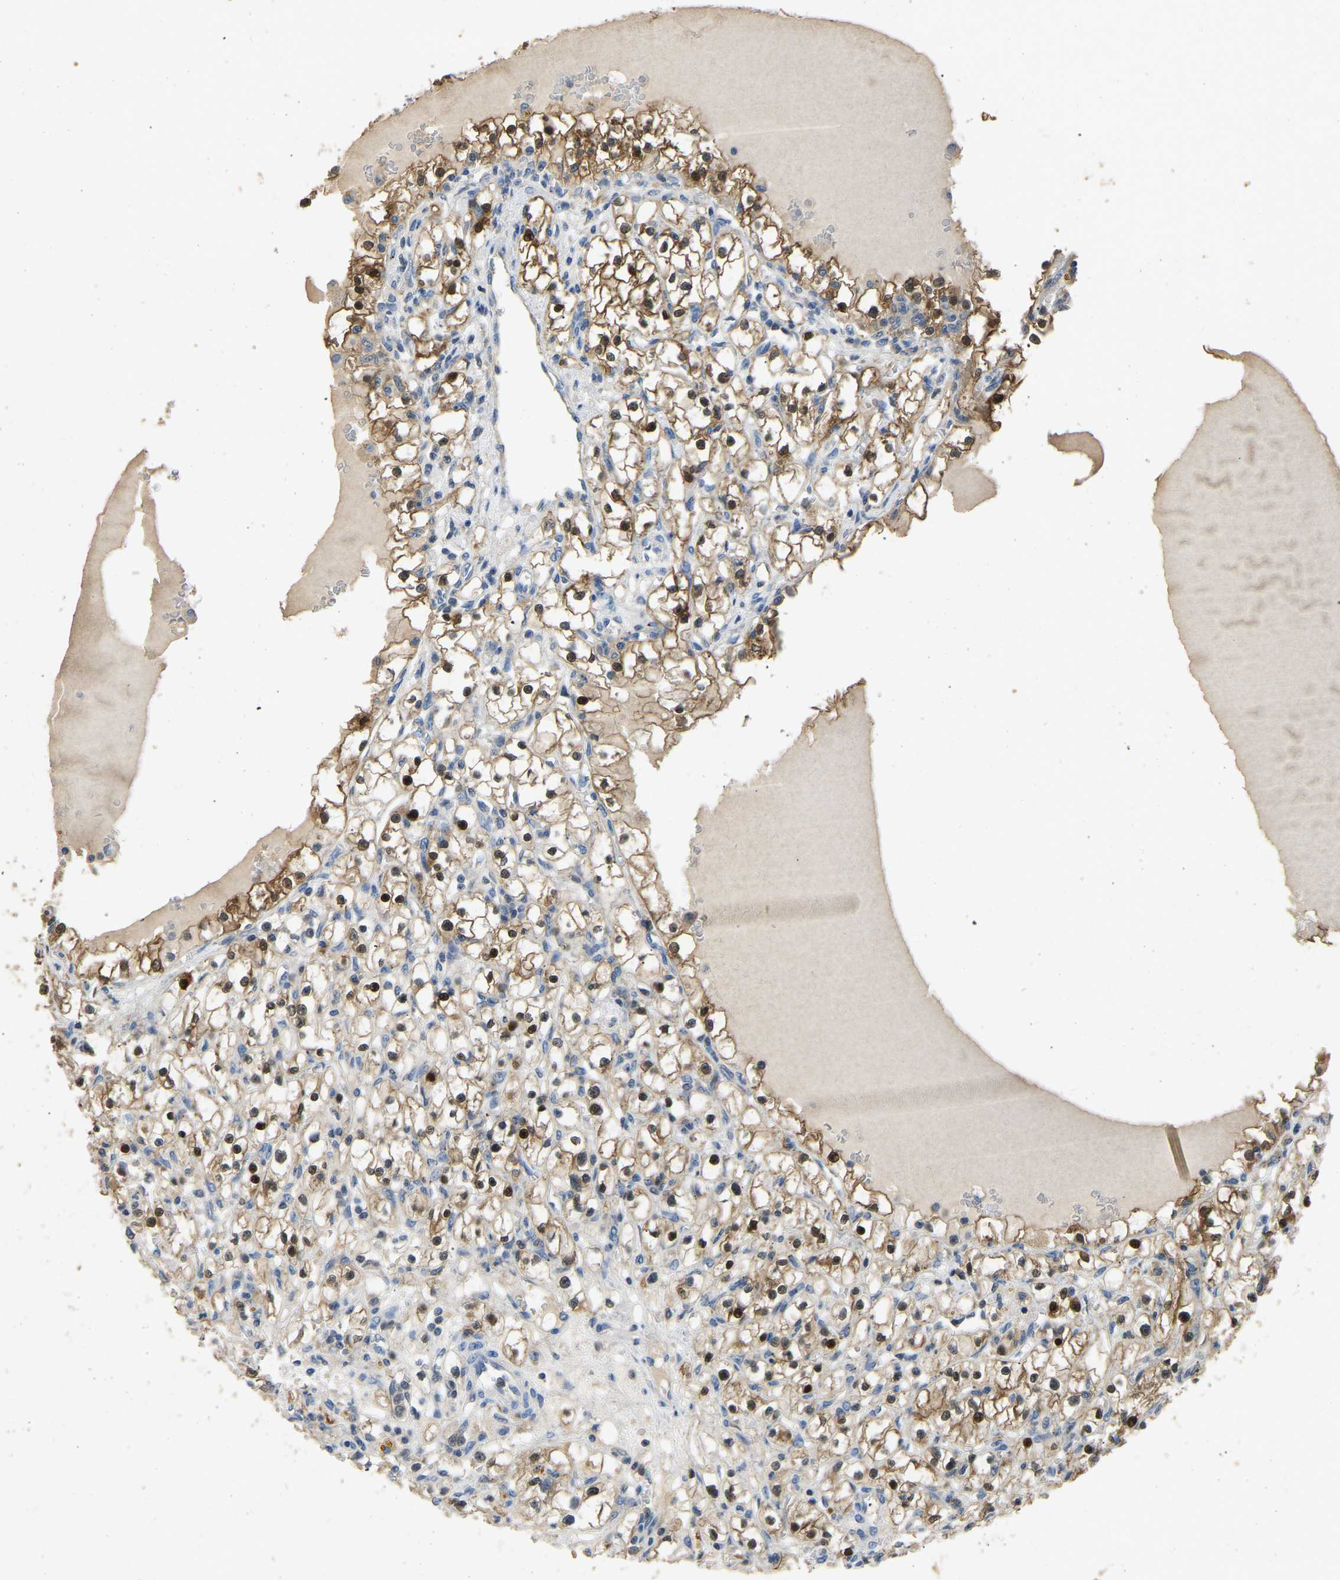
{"staining": {"intensity": "moderate", "quantity": "25%-75%", "location": "cytoplasmic/membranous,nuclear"}, "tissue": "renal cancer", "cell_type": "Tumor cells", "image_type": "cancer", "snomed": [{"axis": "morphology", "description": "Adenocarcinoma, NOS"}, {"axis": "topography", "description": "Kidney"}], "caption": "High-power microscopy captured an IHC image of adenocarcinoma (renal), revealing moderate cytoplasmic/membranous and nuclear staining in approximately 25%-75% of tumor cells.", "gene": "TUFM", "patient": {"sex": "male", "age": 56}}